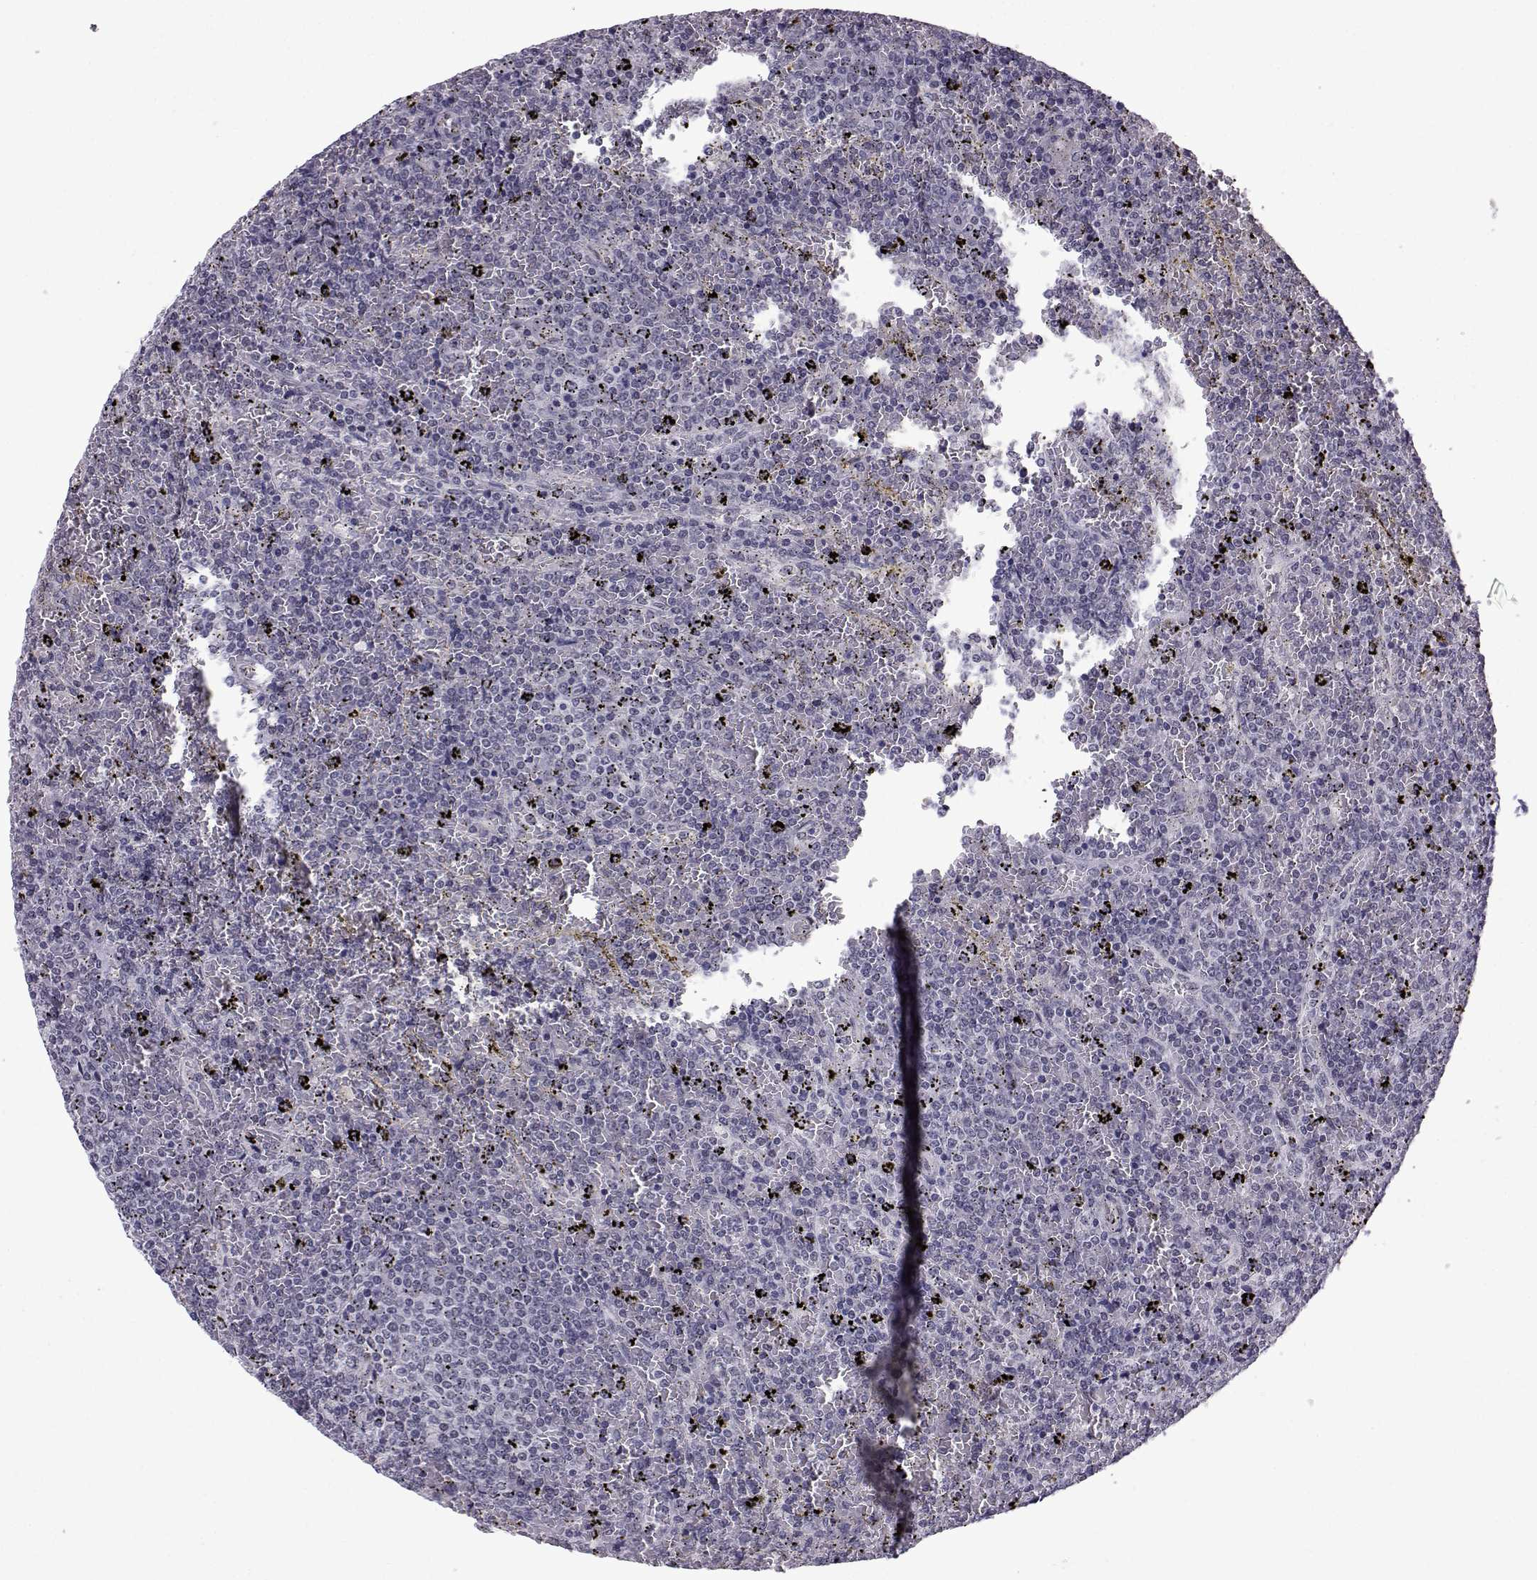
{"staining": {"intensity": "negative", "quantity": "none", "location": "none"}, "tissue": "lymphoma", "cell_type": "Tumor cells", "image_type": "cancer", "snomed": [{"axis": "morphology", "description": "Malignant lymphoma, non-Hodgkin's type, Low grade"}, {"axis": "topography", "description": "Spleen"}], "caption": "Immunohistochemical staining of lymphoma shows no significant staining in tumor cells.", "gene": "RBM24", "patient": {"sex": "female", "age": 77}}